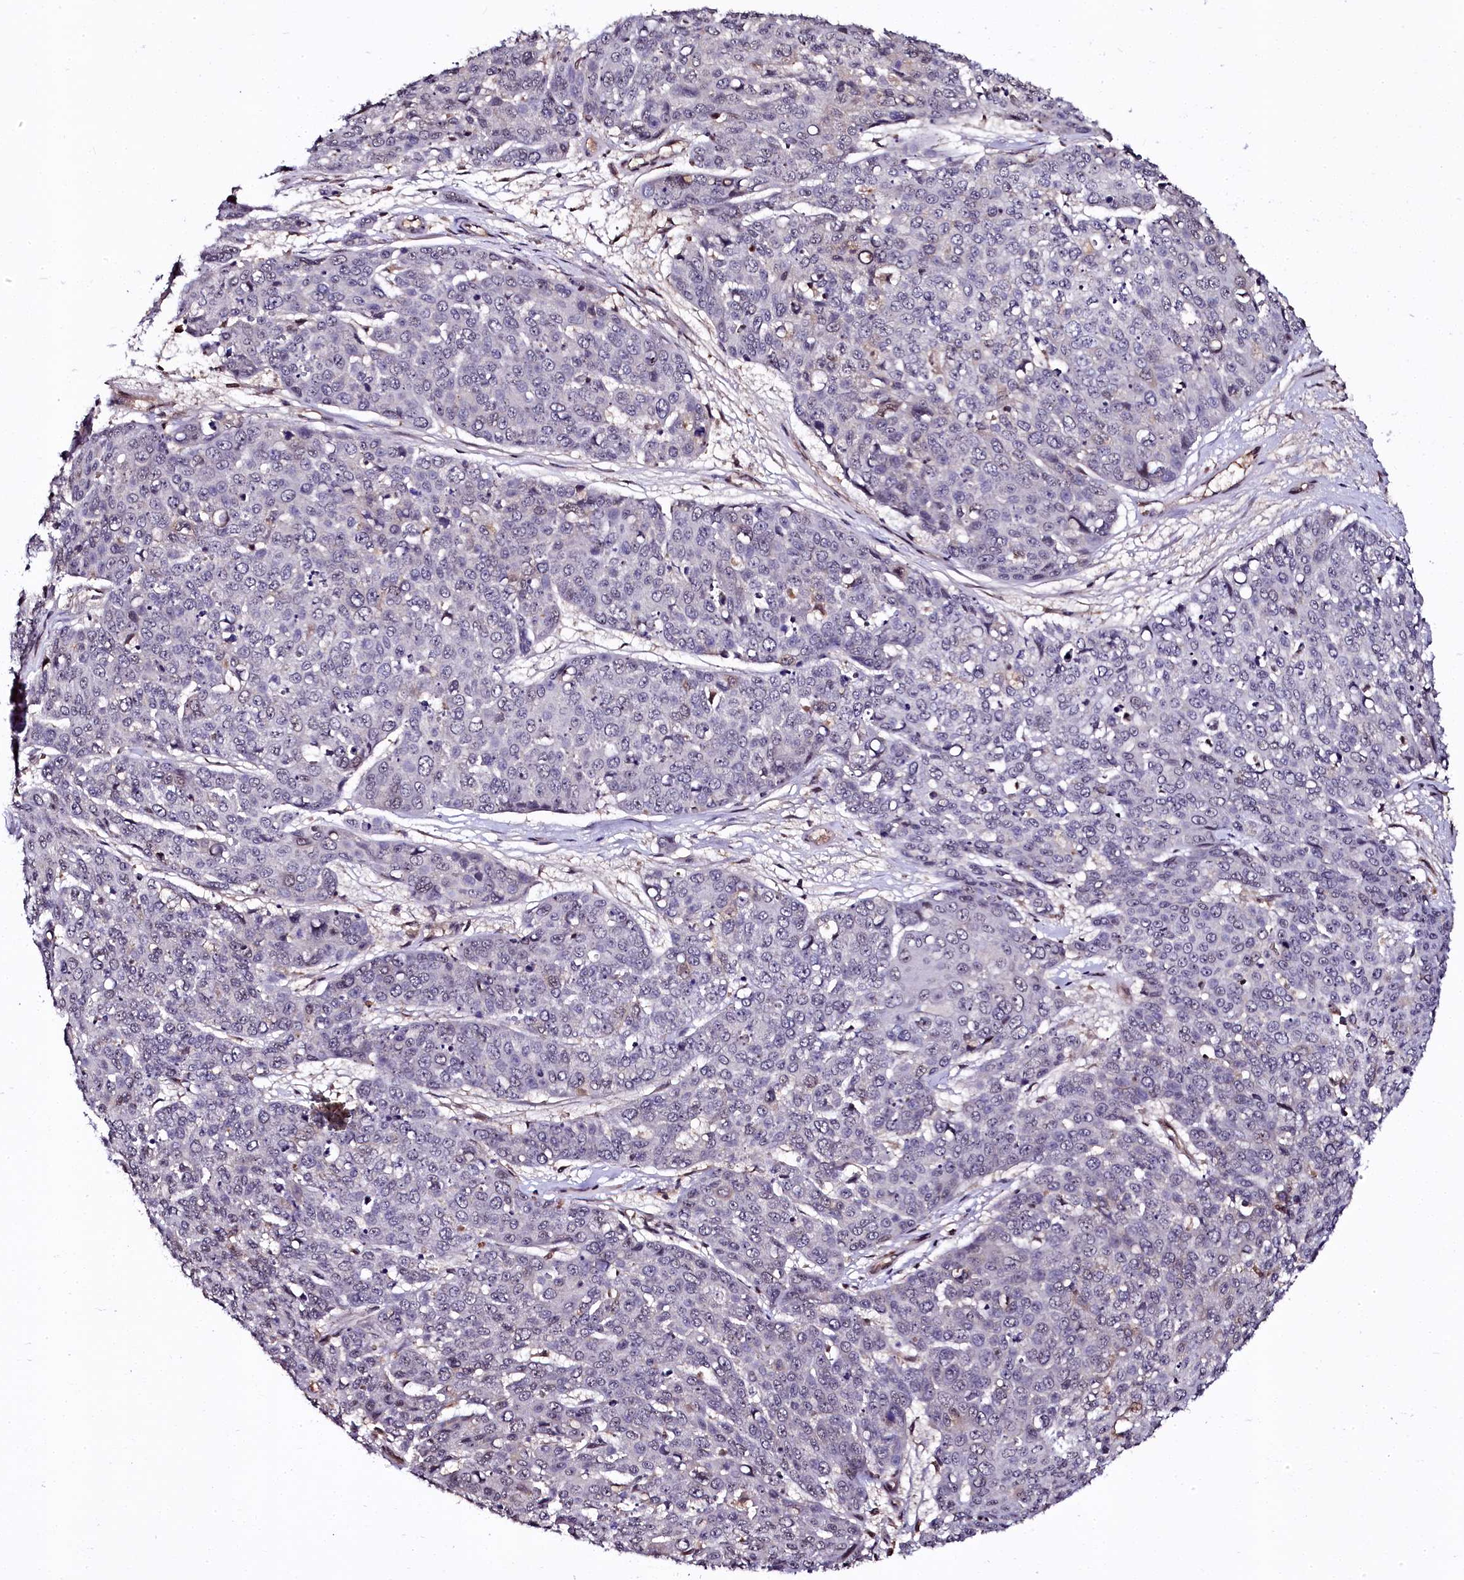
{"staining": {"intensity": "negative", "quantity": "none", "location": "none"}, "tissue": "skin cancer", "cell_type": "Tumor cells", "image_type": "cancer", "snomed": [{"axis": "morphology", "description": "Squamous cell carcinoma, NOS"}, {"axis": "topography", "description": "Skin"}], "caption": "Photomicrograph shows no significant protein staining in tumor cells of squamous cell carcinoma (skin). (Stains: DAB IHC with hematoxylin counter stain, Microscopy: brightfield microscopy at high magnification).", "gene": "N4BP1", "patient": {"sex": "male", "age": 71}}